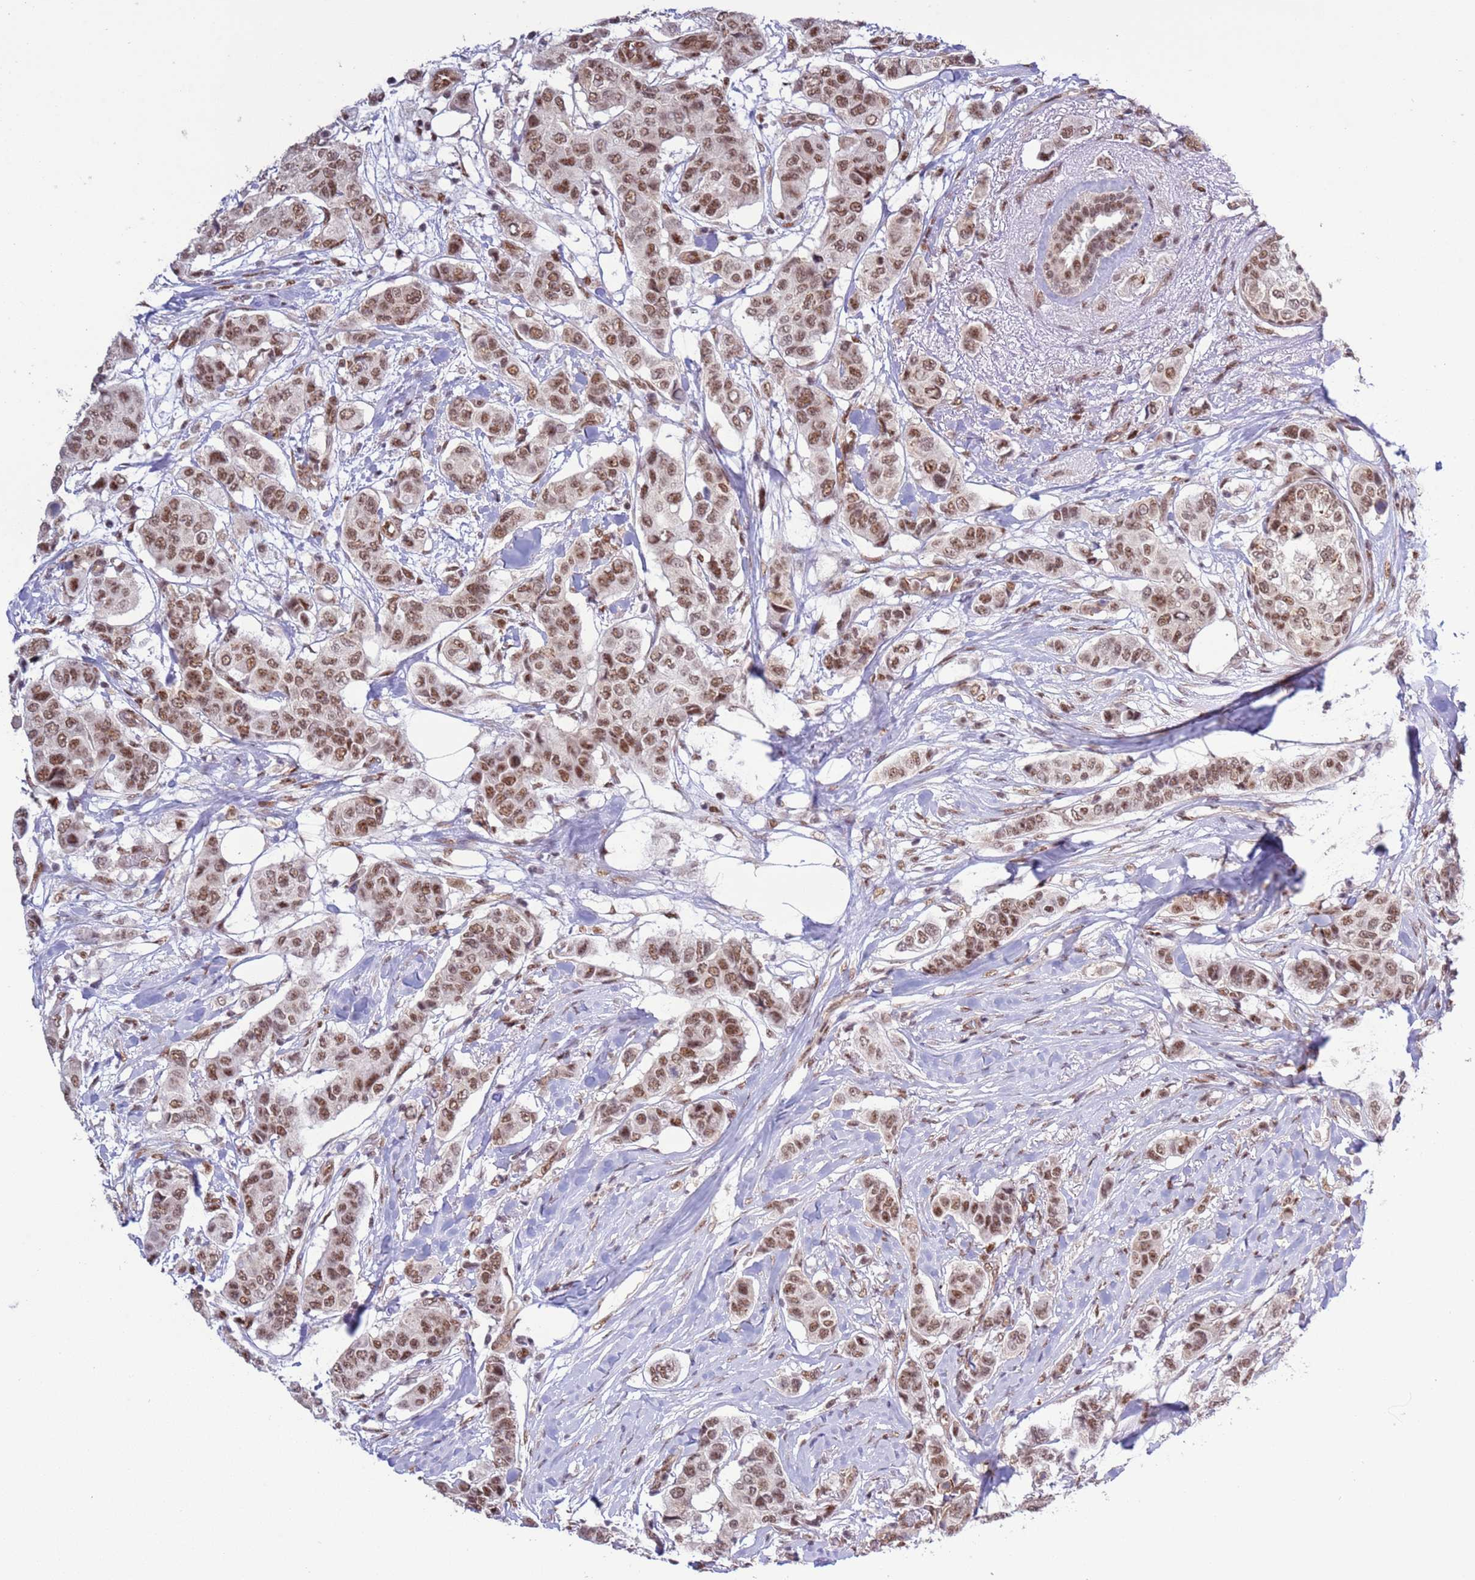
{"staining": {"intensity": "moderate", "quantity": ">75%", "location": "nuclear"}, "tissue": "breast cancer", "cell_type": "Tumor cells", "image_type": "cancer", "snomed": [{"axis": "morphology", "description": "Lobular carcinoma"}, {"axis": "topography", "description": "Breast"}], "caption": "The photomicrograph shows a brown stain indicating the presence of a protein in the nuclear of tumor cells in breast cancer (lobular carcinoma).", "gene": "PRPF6", "patient": {"sex": "female", "age": 51}}